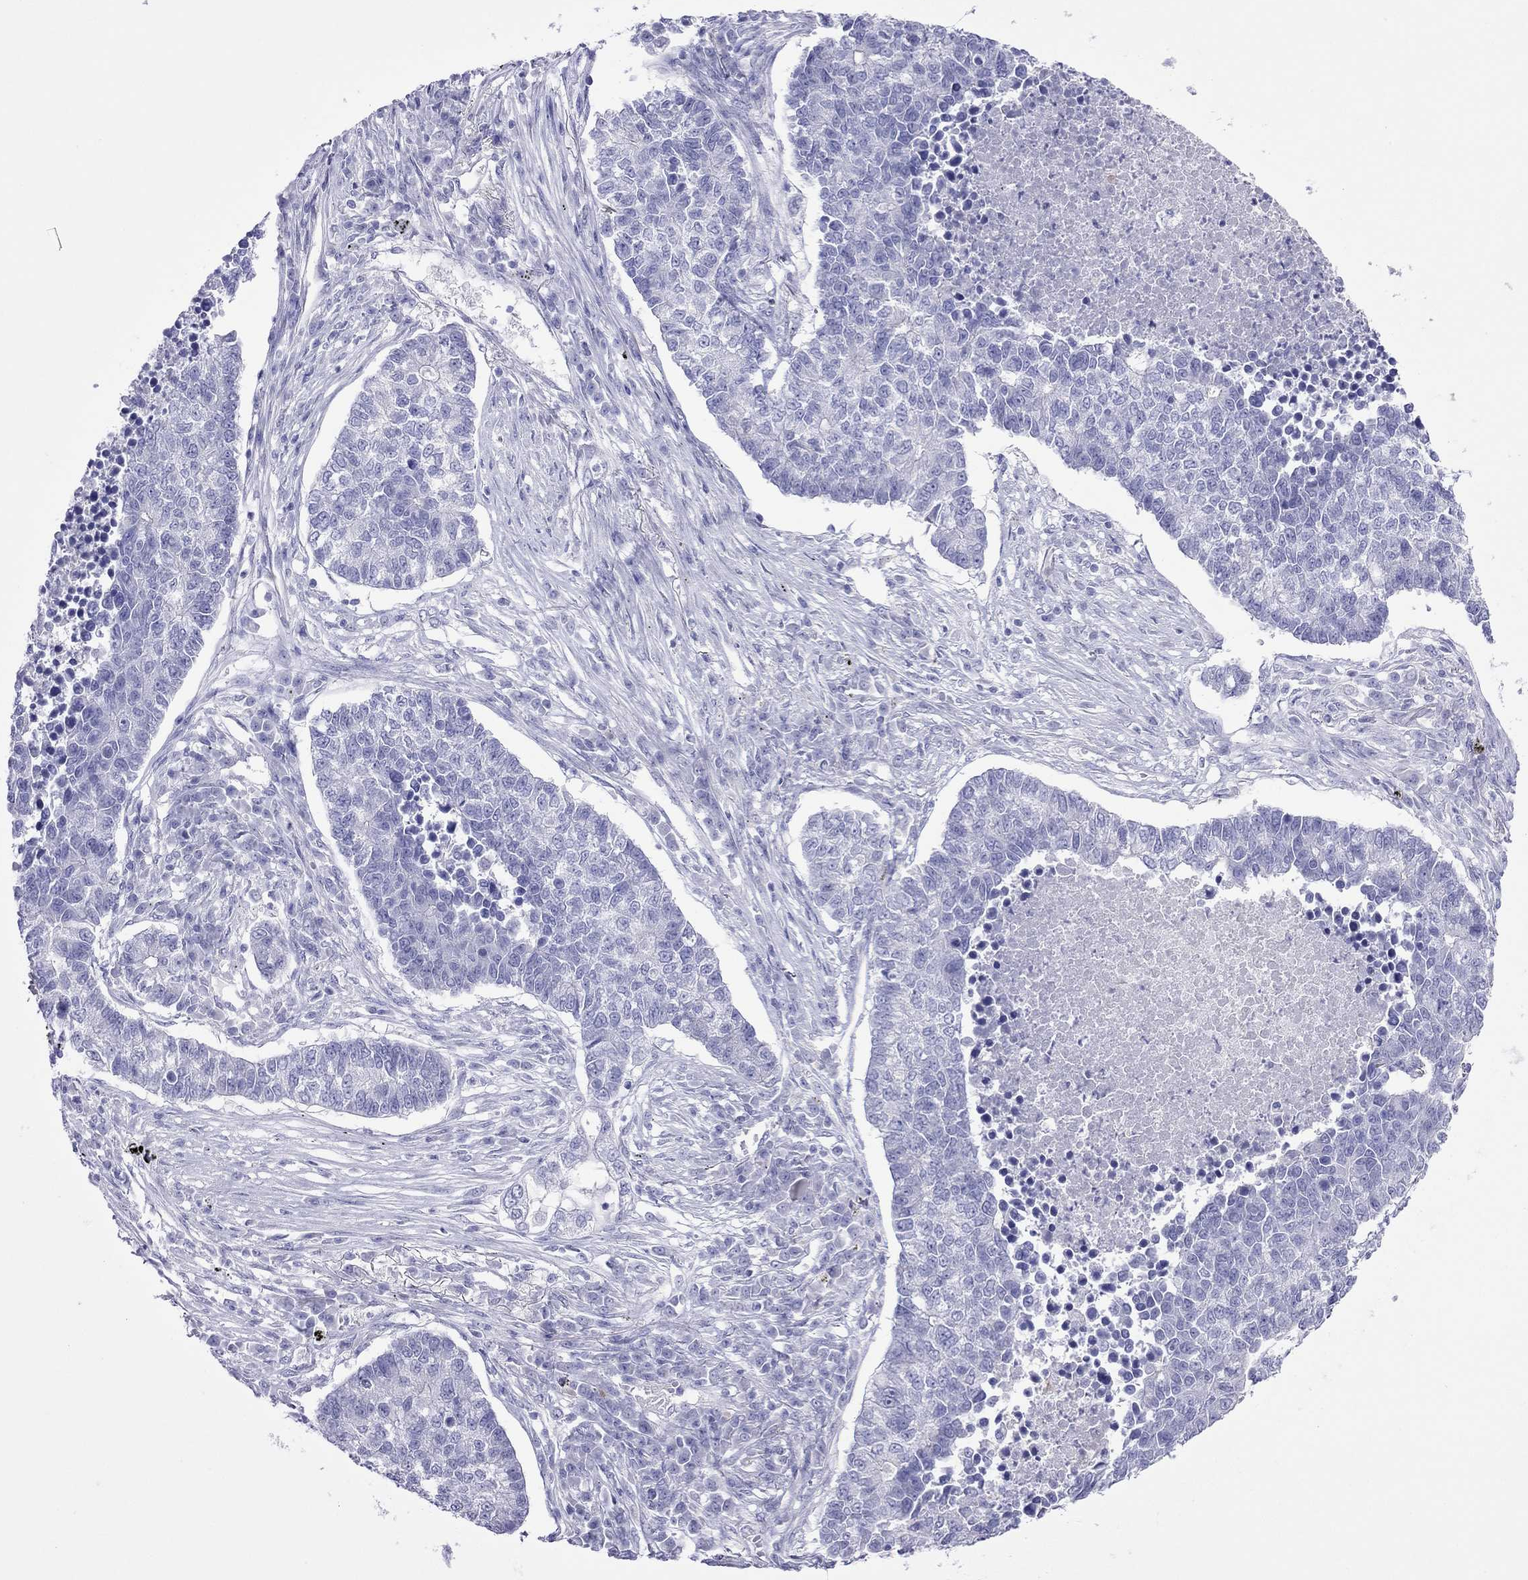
{"staining": {"intensity": "negative", "quantity": "none", "location": "none"}, "tissue": "lung cancer", "cell_type": "Tumor cells", "image_type": "cancer", "snomed": [{"axis": "morphology", "description": "Adenocarcinoma, NOS"}, {"axis": "topography", "description": "Lung"}], "caption": "Immunohistochemistry photomicrograph of human lung adenocarcinoma stained for a protein (brown), which demonstrates no expression in tumor cells.", "gene": "PCDHA6", "patient": {"sex": "male", "age": 57}}